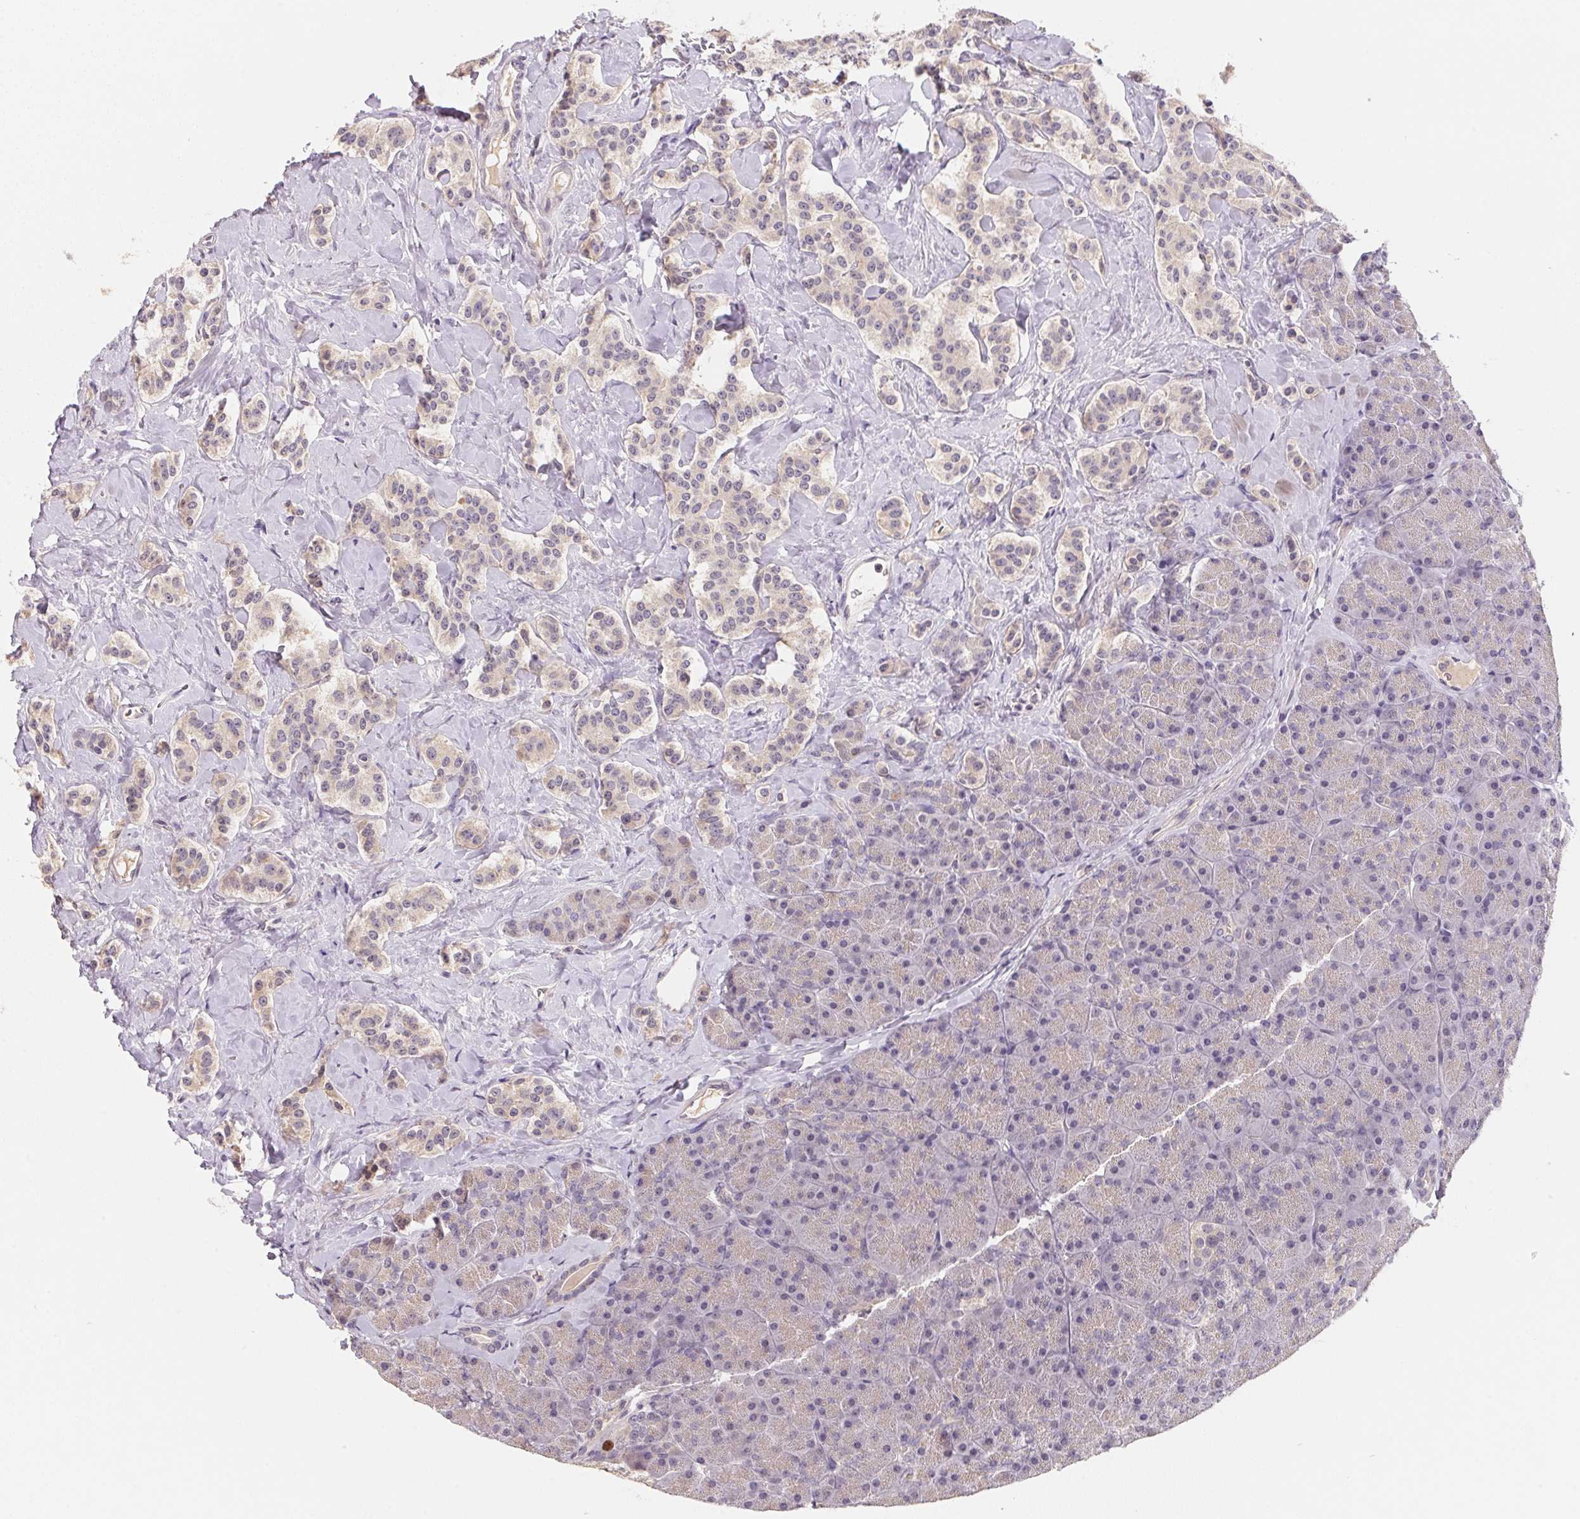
{"staining": {"intensity": "negative", "quantity": "none", "location": "none"}, "tissue": "carcinoid", "cell_type": "Tumor cells", "image_type": "cancer", "snomed": [{"axis": "morphology", "description": "Normal tissue, NOS"}, {"axis": "morphology", "description": "Carcinoid, malignant, NOS"}, {"axis": "topography", "description": "Pancreas"}], "caption": "Immunohistochemistry (IHC) micrograph of neoplastic tissue: human malignant carcinoid stained with DAB displays no significant protein expression in tumor cells.", "gene": "KIFC1", "patient": {"sex": "male", "age": 36}}